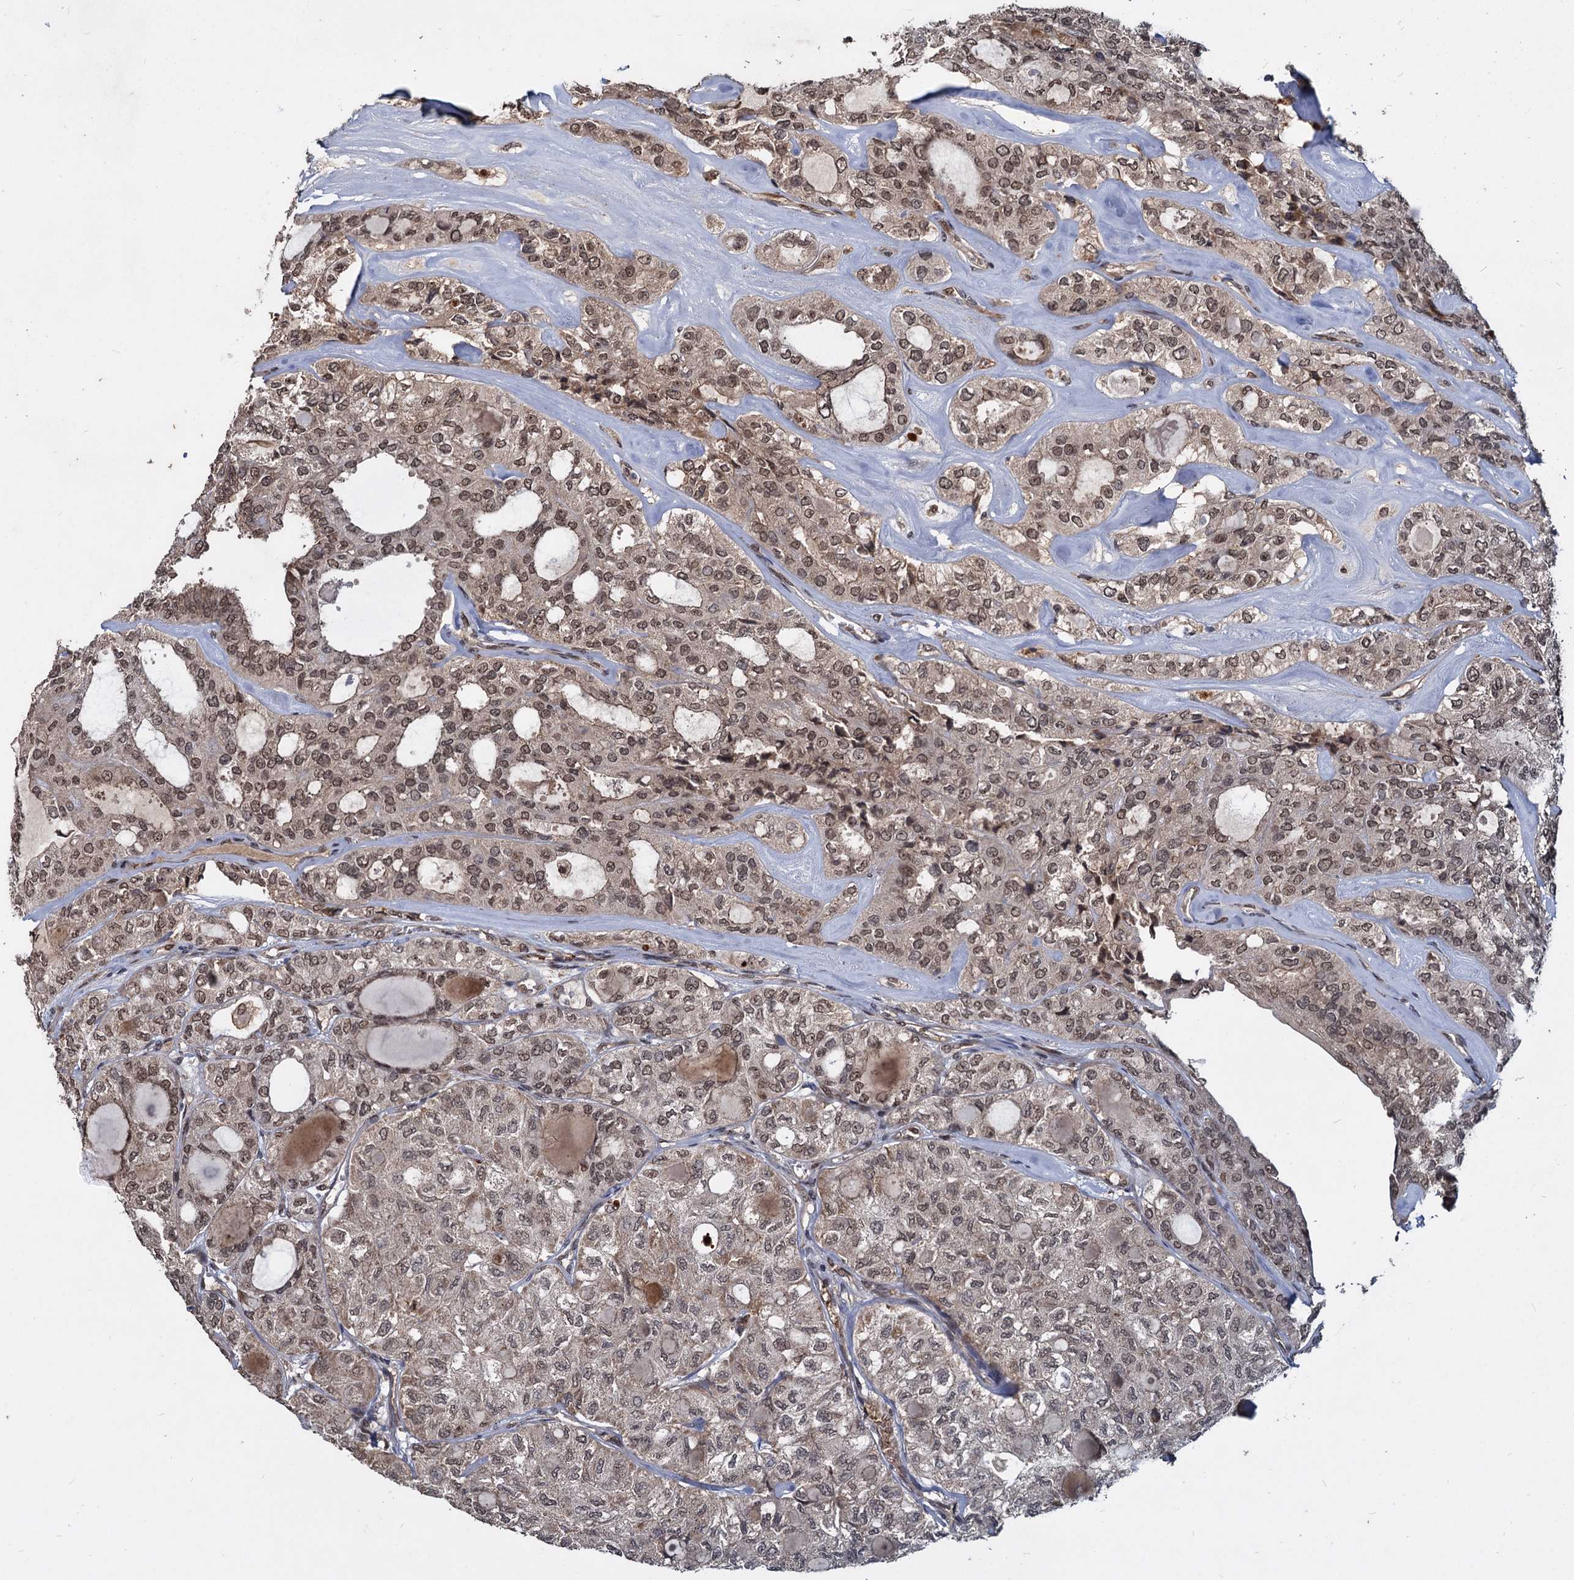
{"staining": {"intensity": "moderate", "quantity": ">75%", "location": "nuclear"}, "tissue": "thyroid cancer", "cell_type": "Tumor cells", "image_type": "cancer", "snomed": [{"axis": "morphology", "description": "Follicular adenoma carcinoma, NOS"}, {"axis": "topography", "description": "Thyroid gland"}], "caption": "Immunohistochemistry of human thyroid cancer displays medium levels of moderate nuclear staining in approximately >75% of tumor cells.", "gene": "FAM216B", "patient": {"sex": "male", "age": 75}}